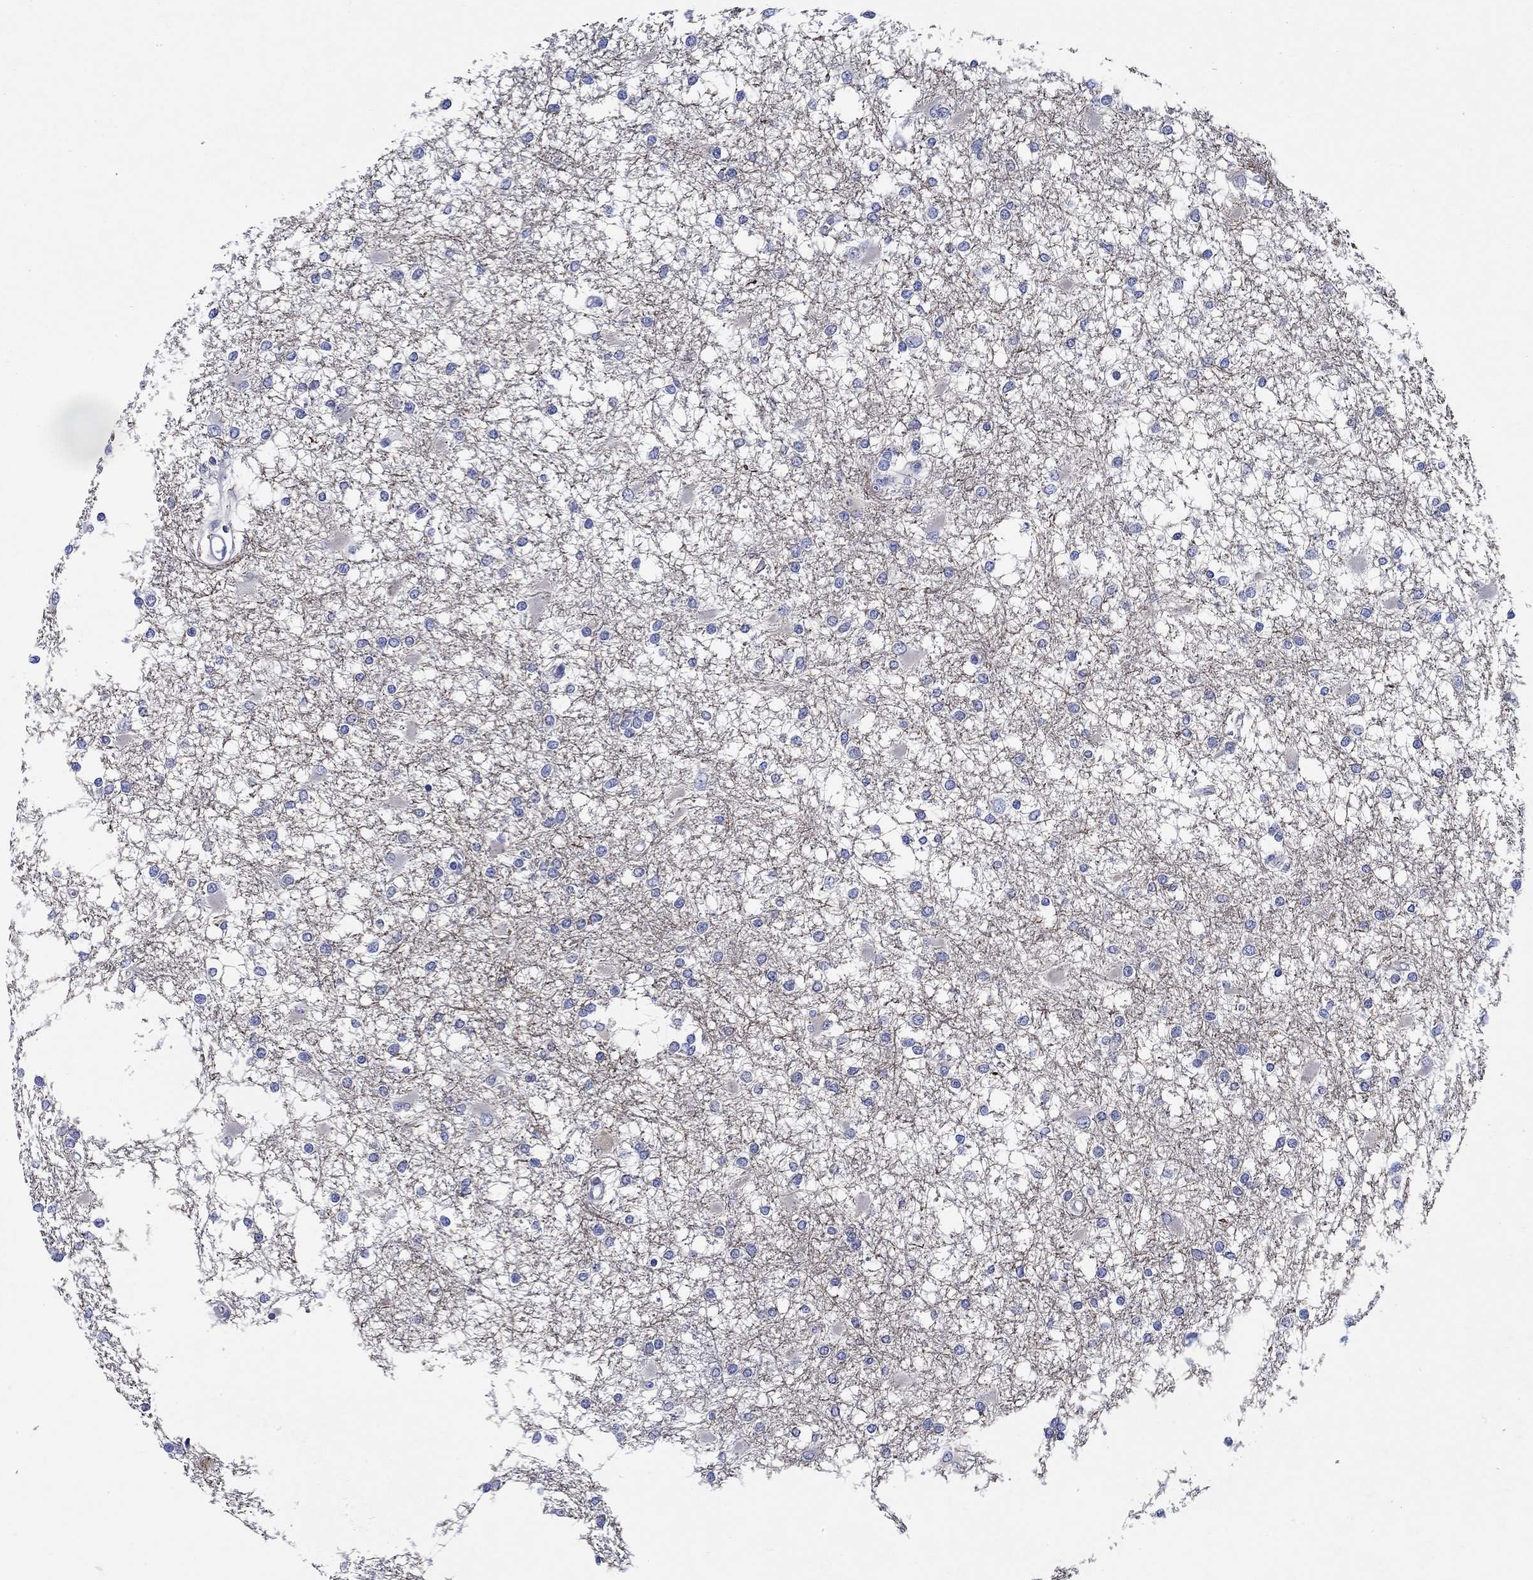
{"staining": {"intensity": "negative", "quantity": "none", "location": "none"}, "tissue": "glioma", "cell_type": "Tumor cells", "image_type": "cancer", "snomed": [{"axis": "morphology", "description": "Glioma, malignant, High grade"}, {"axis": "topography", "description": "Cerebral cortex"}], "caption": "The immunohistochemistry (IHC) micrograph has no significant expression in tumor cells of glioma tissue.", "gene": "MC2R", "patient": {"sex": "male", "age": 79}}